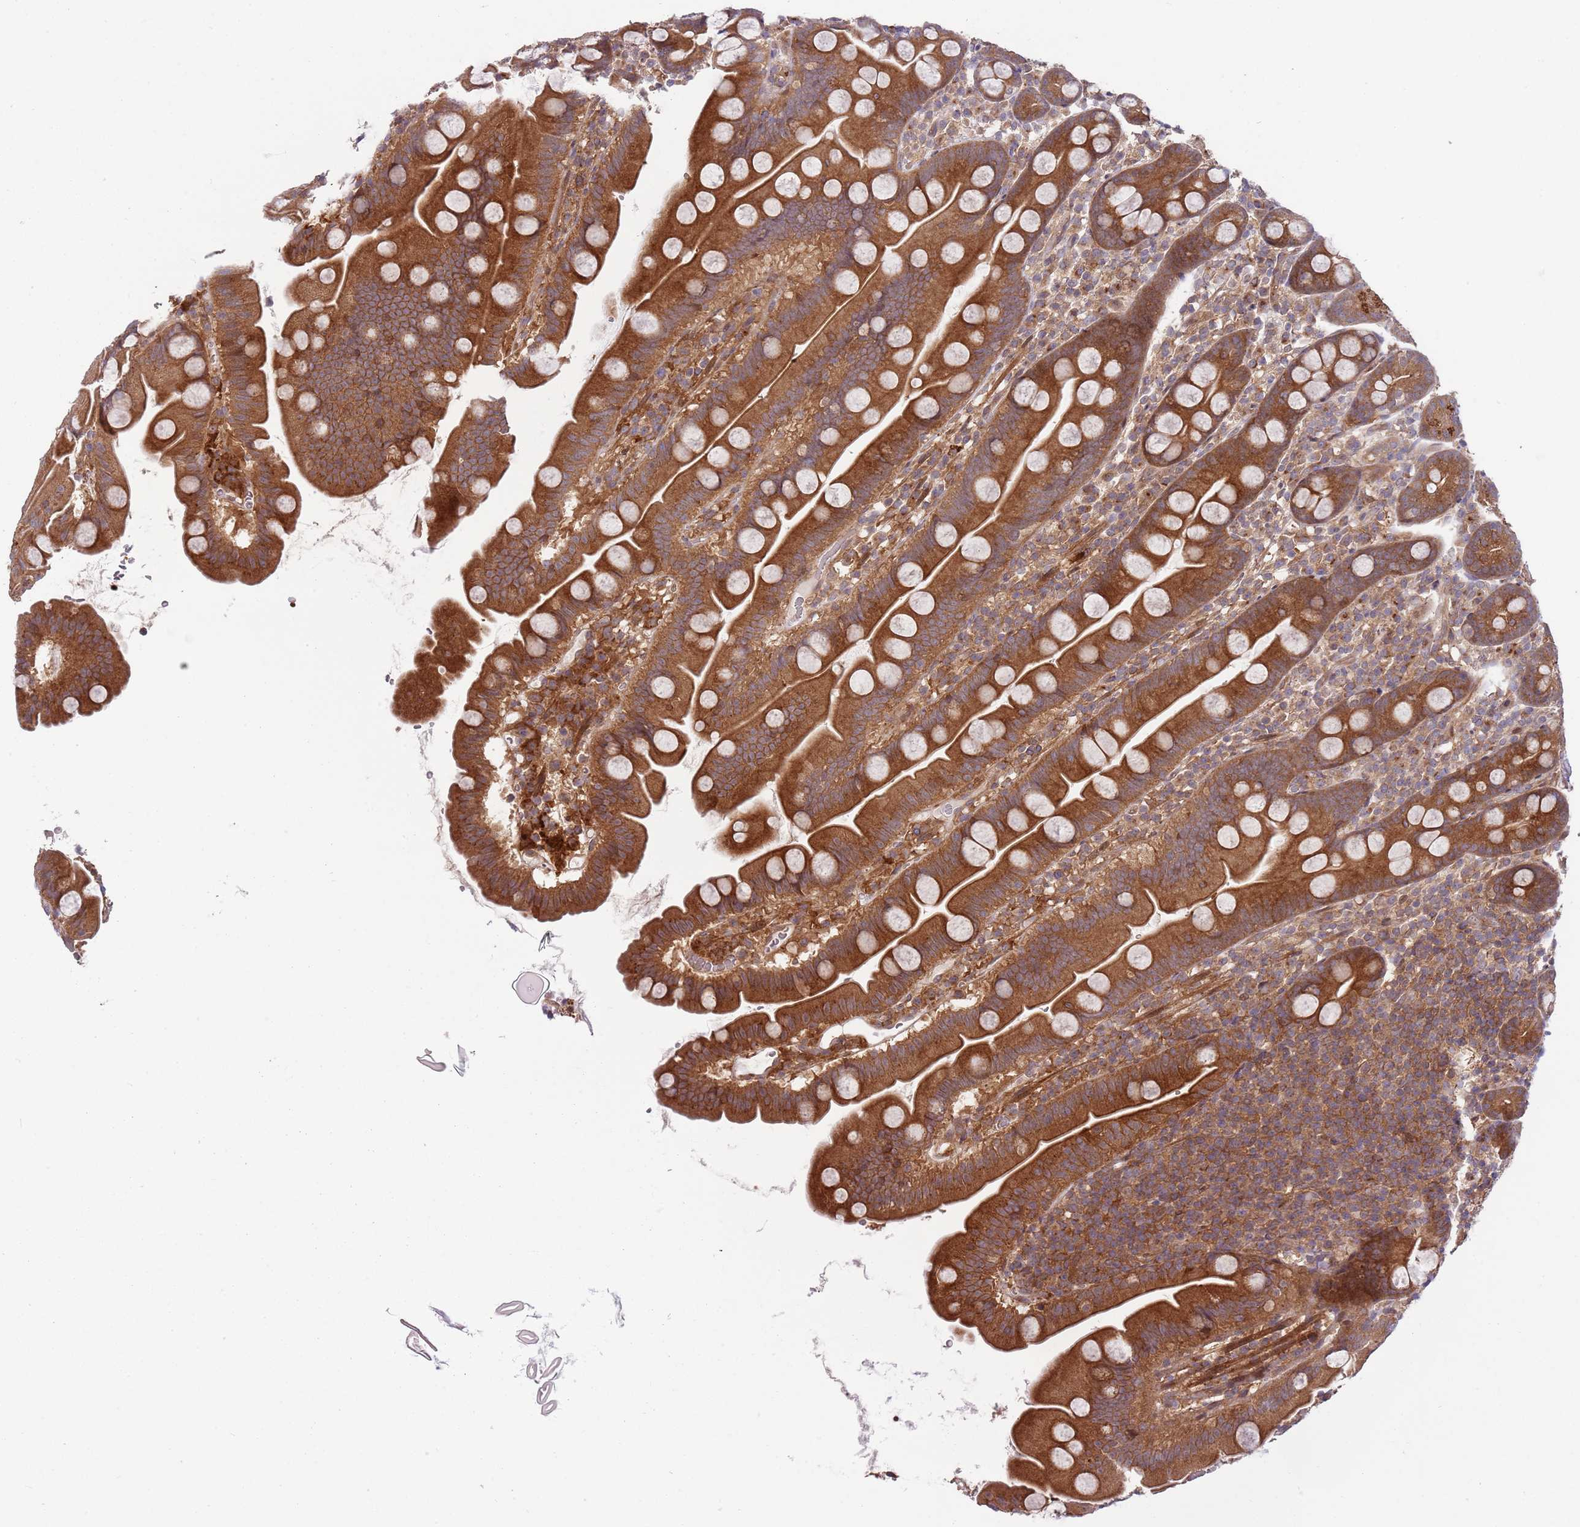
{"staining": {"intensity": "strong", "quantity": ">75%", "location": "cytoplasmic/membranous"}, "tissue": "small intestine", "cell_type": "Glandular cells", "image_type": "normal", "snomed": [{"axis": "morphology", "description": "Normal tissue, NOS"}, {"axis": "topography", "description": "Small intestine"}], "caption": "High-power microscopy captured an immunohistochemistry (IHC) micrograph of unremarkable small intestine, revealing strong cytoplasmic/membranous staining in approximately >75% of glandular cells.", "gene": "GGA1", "patient": {"sex": "female", "age": 68}}